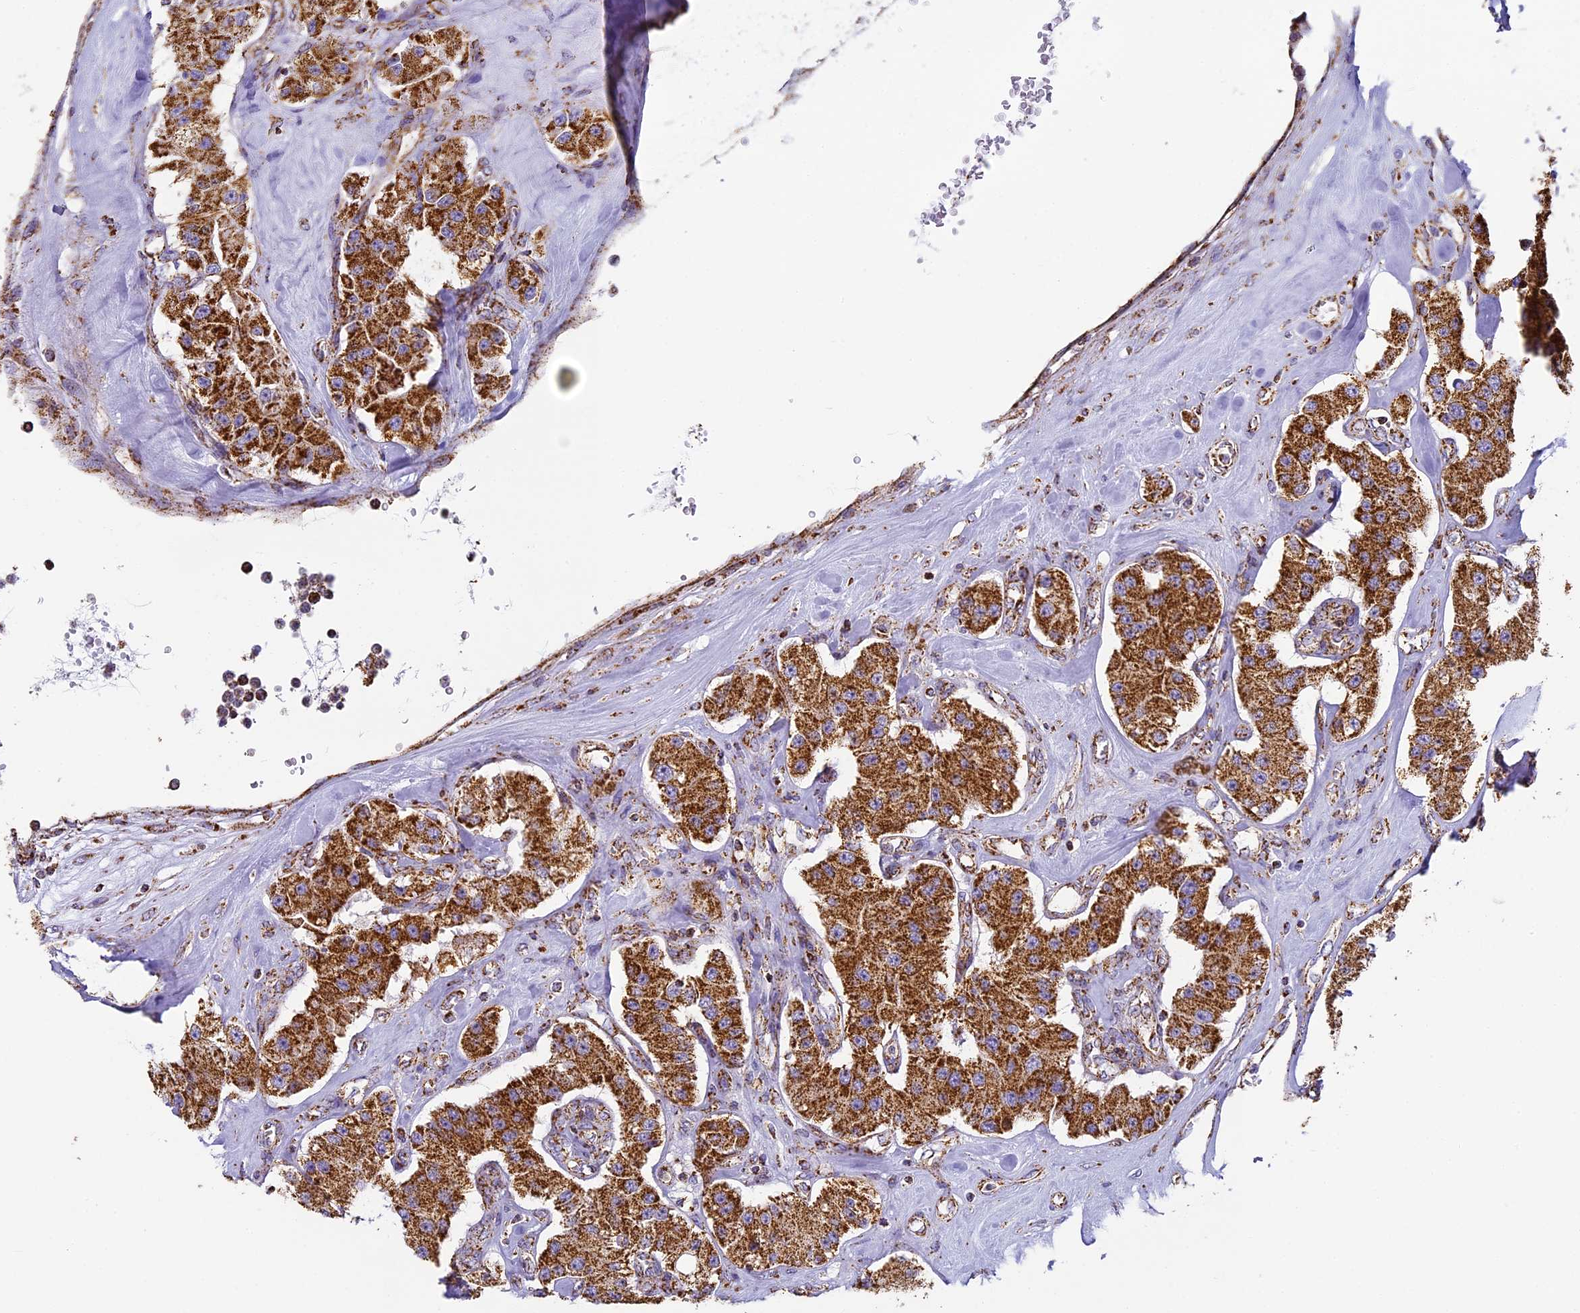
{"staining": {"intensity": "strong", "quantity": ">75%", "location": "cytoplasmic/membranous"}, "tissue": "carcinoid", "cell_type": "Tumor cells", "image_type": "cancer", "snomed": [{"axis": "morphology", "description": "Carcinoid, malignant, NOS"}, {"axis": "topography", "description": "Pancreas"}], "caption": "Brown immunohistochemical staining in human carcinoid exhibits strong cytoplasmic/membranous staining in approximately >75% of tumor cells.", "gene": "STK17A", "patient": {"sex": "male", "age": 41}}